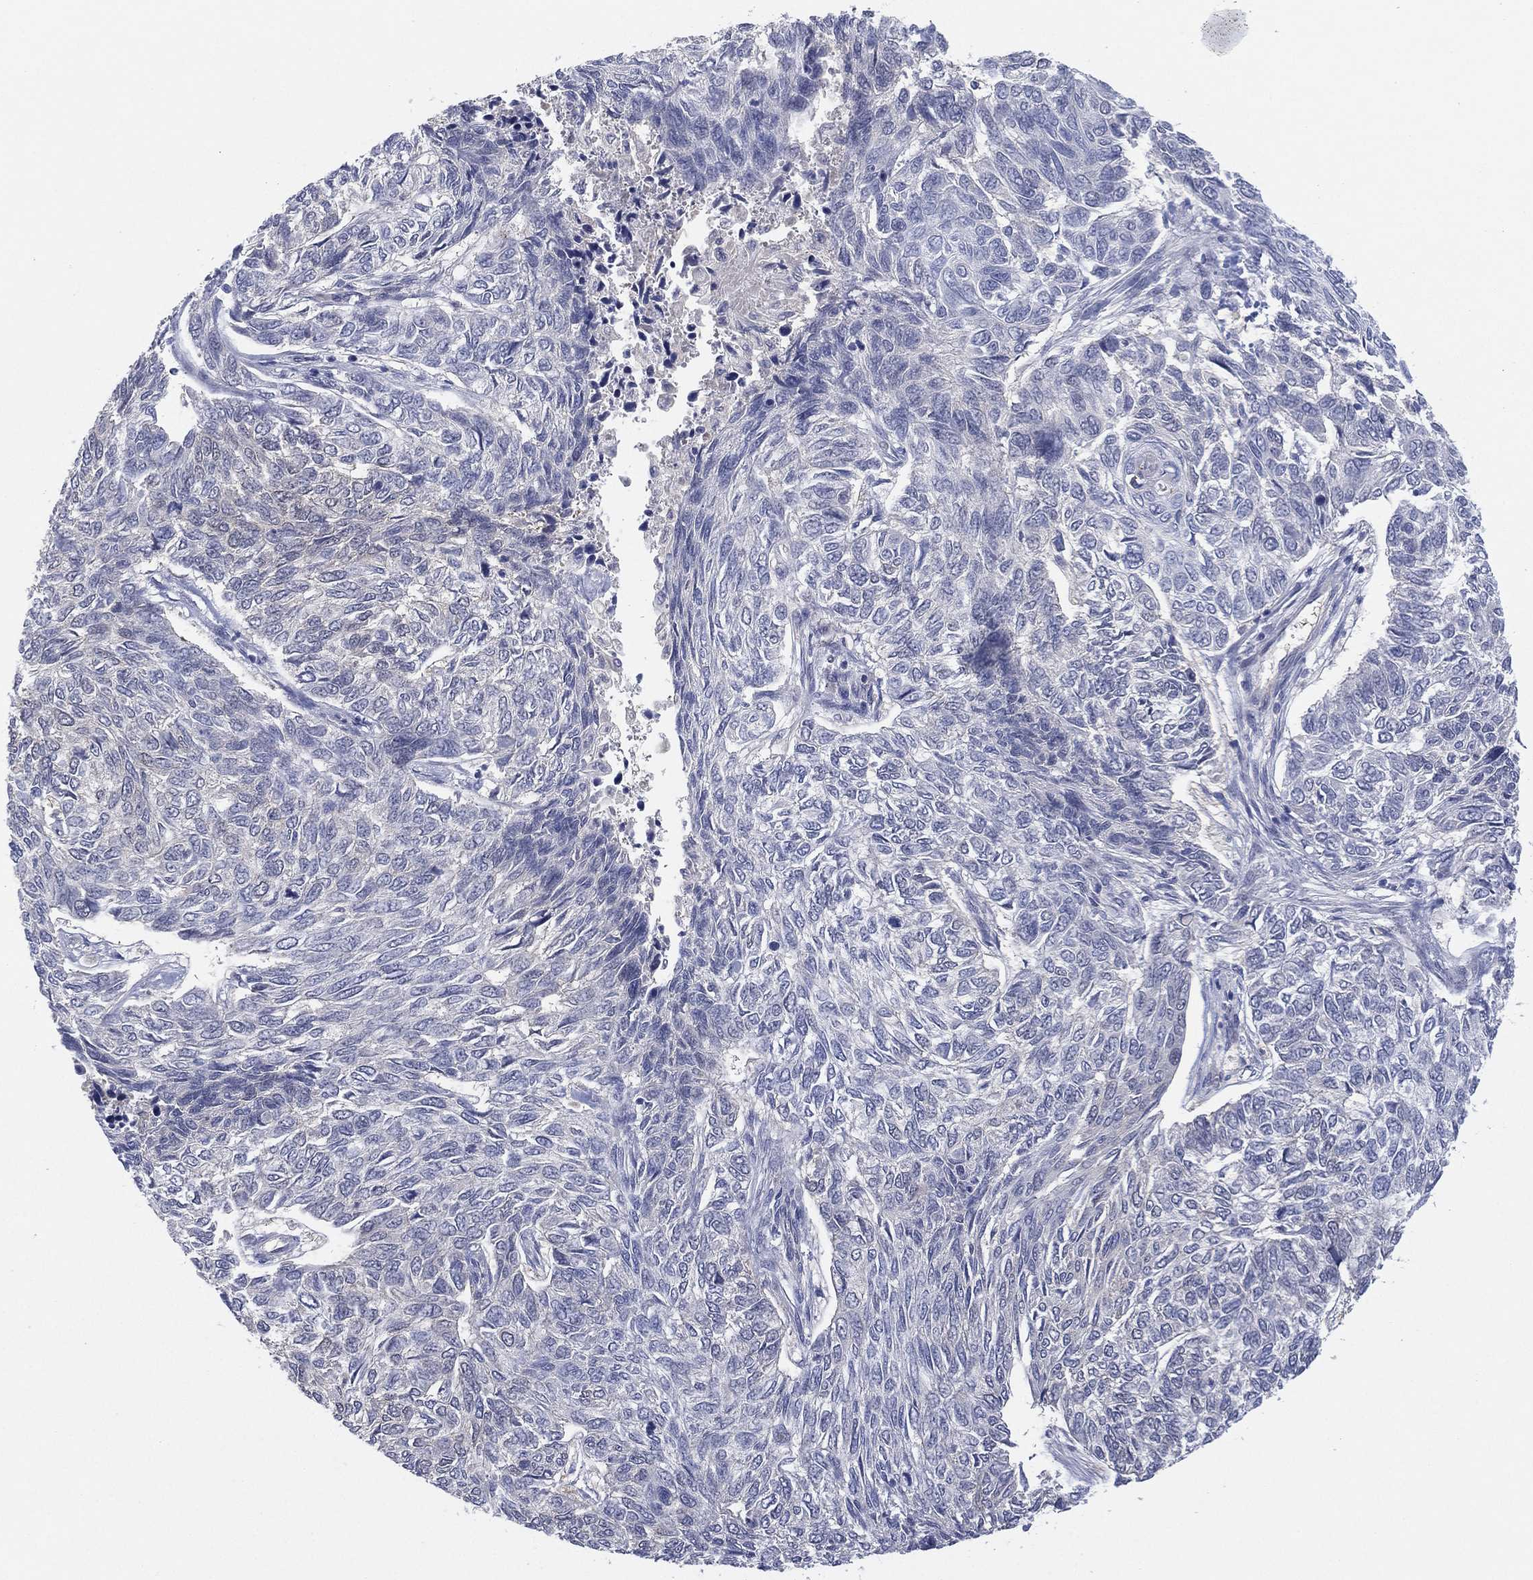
{"staining": {"intensity": "negative", "quantity": "none", "location": "none"}, "tissue": "skin cancer", "cell_type": "Tumor cells", "image_type": "cancer", "snomed": [{"axis": "morphology", "description": "Basal cell carcinoma"}, {"axis": "topography", "description": "Skin"}], "caption": "This image is of skin cancer (basal cell carcinoma) stained with immunohistochemistry (IHC) to label a protein in brown with the nuclei are counter-stained blue. There is no positivity in tumor cells. The staining is performed using DAB (3,3'-diaminobenzidine) brown chromogen with nuclei counter-stained in using hematoxylin.", "gene": "DDAH1", "patient": {"sex": "female", "age": 65}}